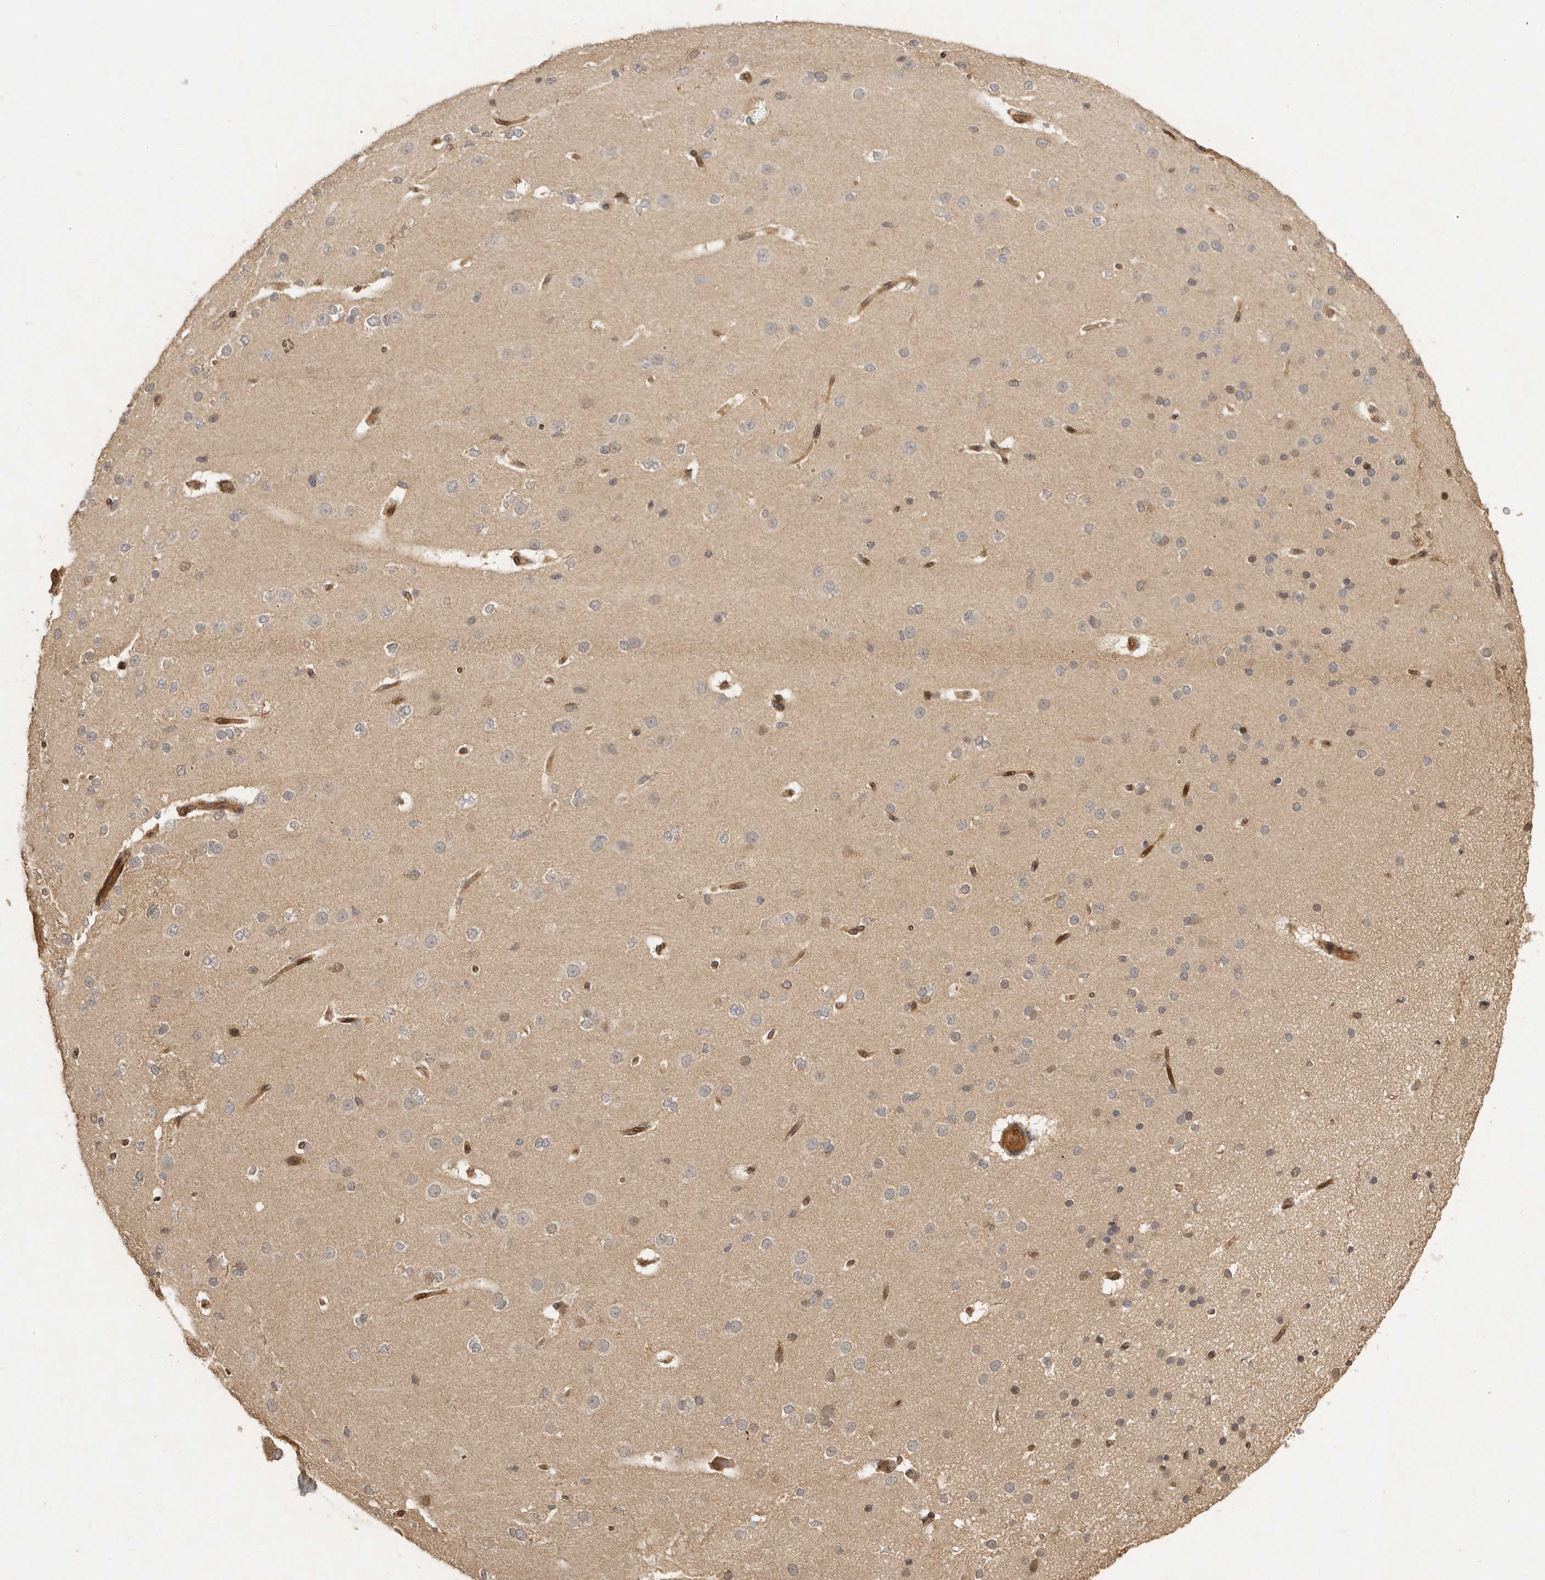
{"staining": {"intensity": "moderate", "quantity": ">75%", "location": "cytoplasmic/membranous,nuclear"}, "tissue": "cerebral cortex", "cell_type": "Endothelial cells", "image_type": "normal", "snomed": [{"axis": "morphology", "description": "Normal tissue, NOS"}, {"axis": "morphology", "description": "Developmental malformation"}, {"axis": "topography", "description": "Cerebral cortex"}], "caption": "Endothelial cells exhibit medium levels of moderate cytoplasmic/membranous,nuclear positivity in about >75% of cells in unremarkable human cerebral cortex. Nuclei are stained in blue.", "gene": "SEMA3A", "patient": {"sex": "female", "age": 30}}